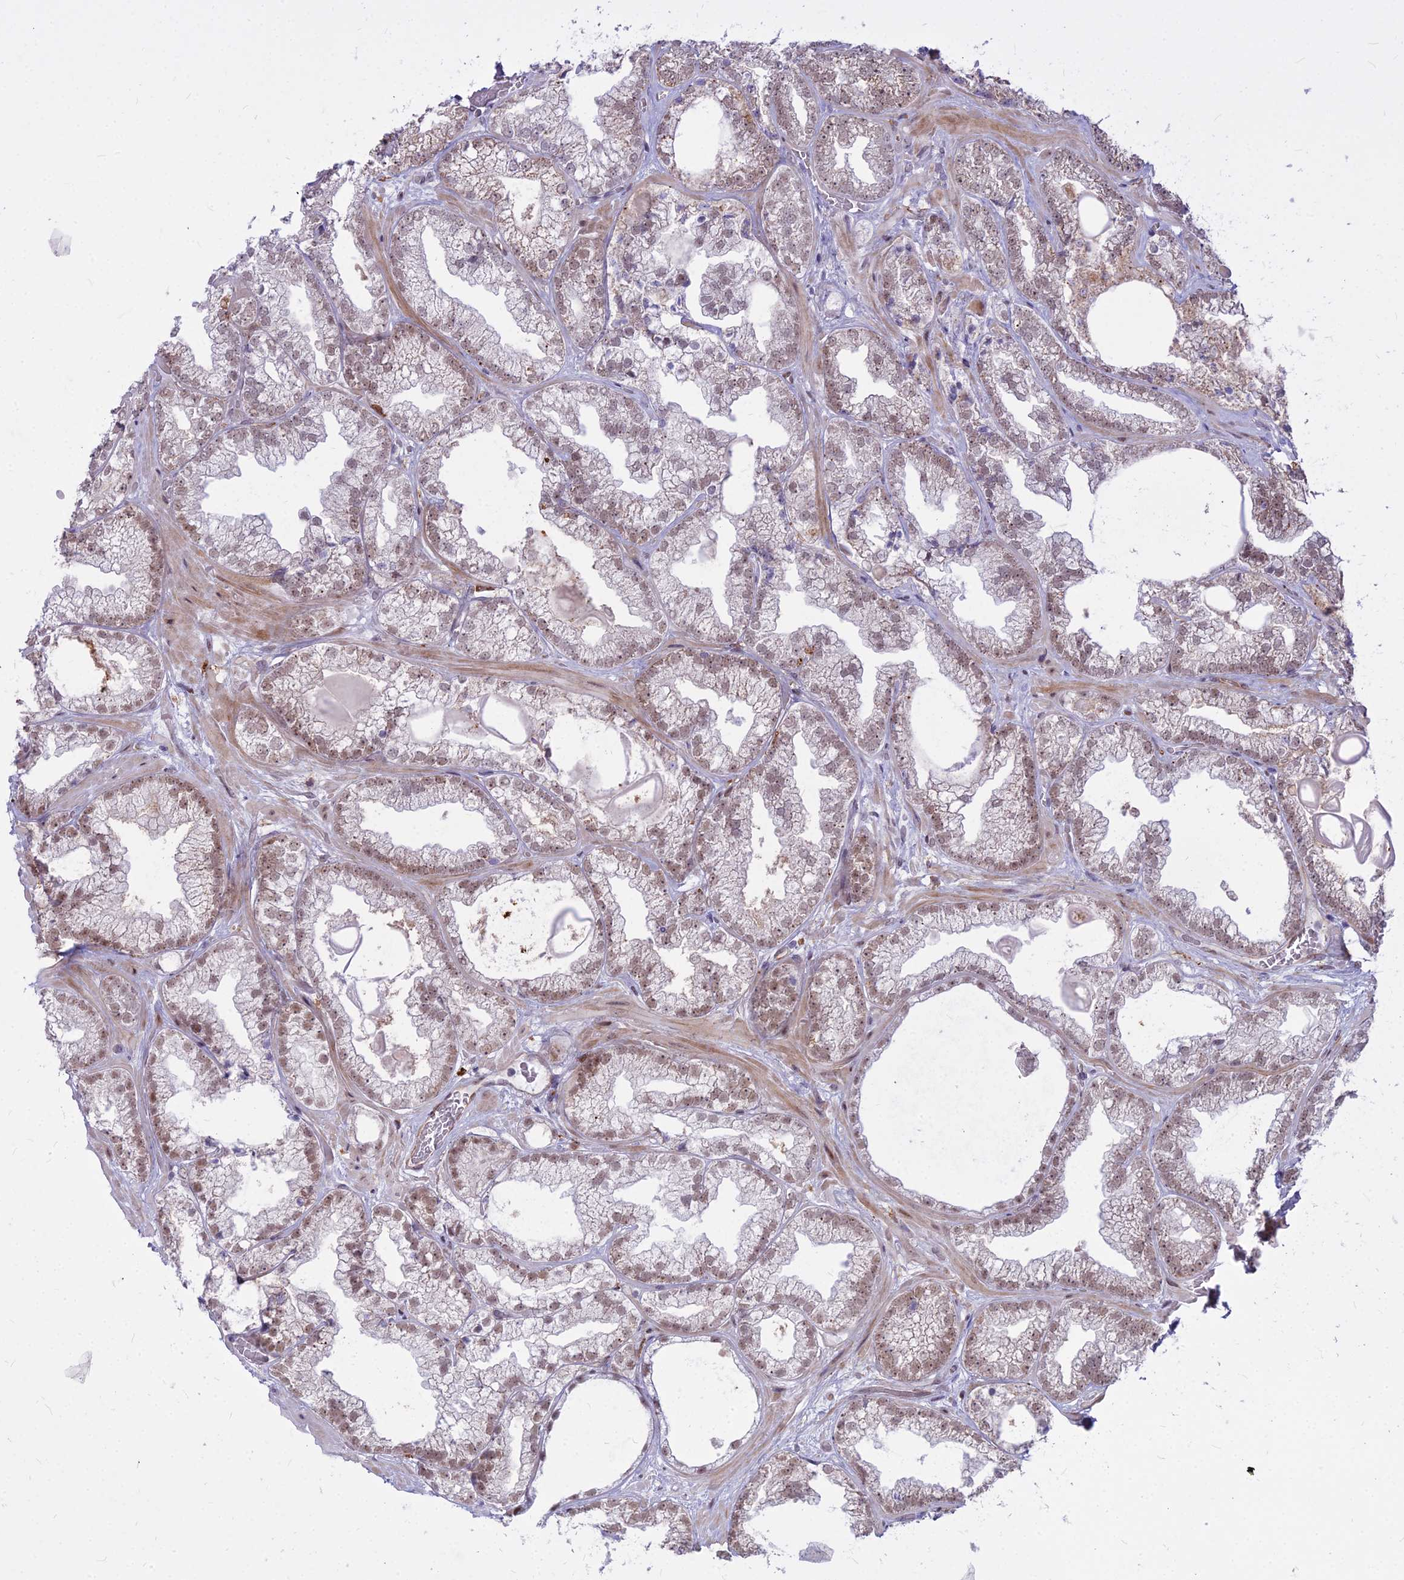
{"staining": {"intensity": "weak", "quantity": "25%-75%", "location": "nuclear"}, "tissue": "prostate cancer", "cell_type": "Tumor cells", "image_type": "cancer", "snomed": [{"axis": "morphology", "description": "Adenocarcinoma, Low grade"}, {"axis": "topography", "description": "Prostate"}], "caption": "This is an image of immunohistochemistry (IHC) staining of prostate cancer (adenocarcinoma (low-grade)), which shows weak staining in the nuclear of tumor cells.", "gene": "ALG10", "patient": {"sex": "male", "age": 57}}